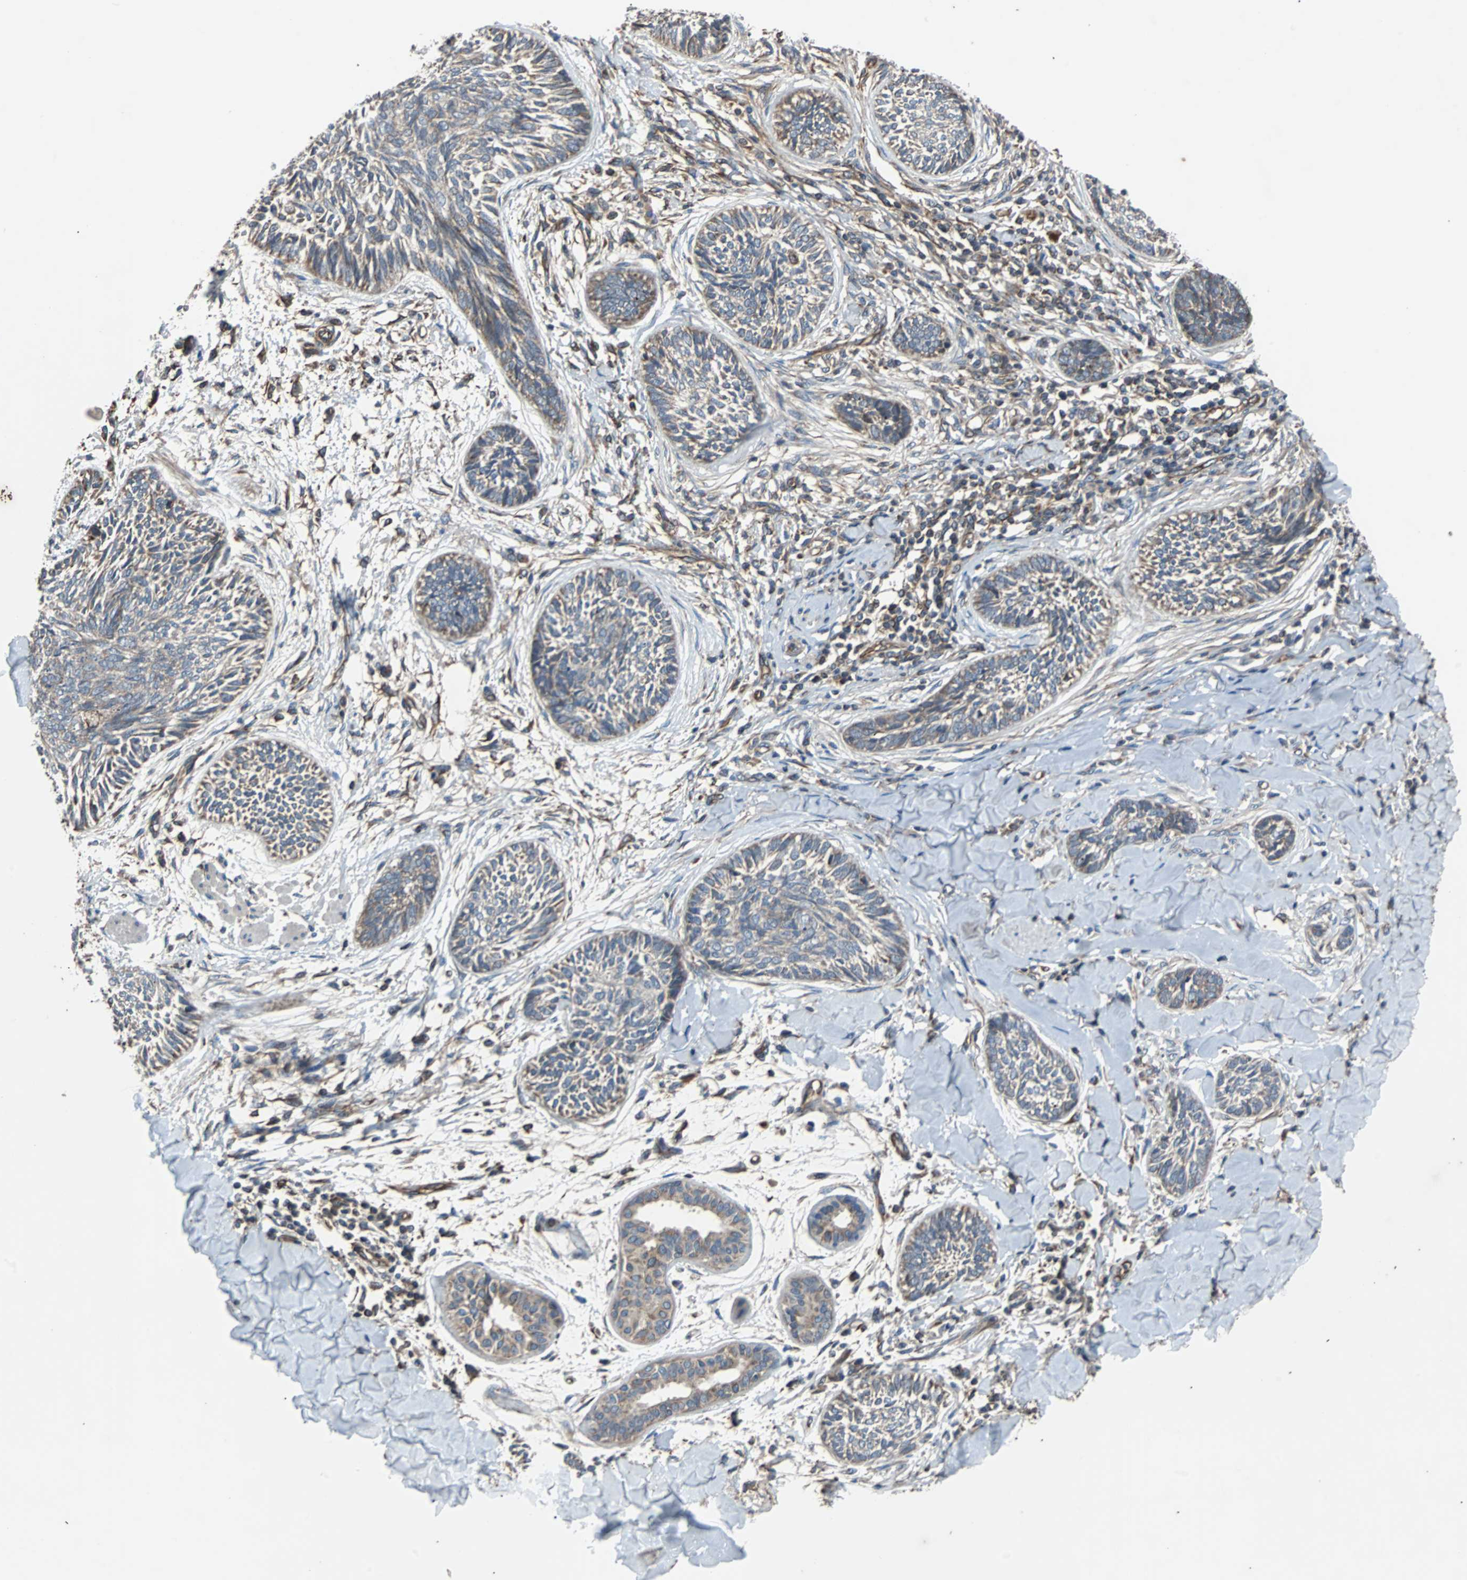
{"staining": {"intensity": "weak", "quantity": "25%-75%", "location": "cytoplasmic/membranous"}, "tissue": "skin cancer", "cell_type": "Tumor cells", "image_type": "cancer", "snomed": [{"axis": "morphology", "description": "Papilloma, NOS"}, {"axis": "morphology", "description": "Basal cell carcinoma"}, {"axis": "topography", "description": "Skin"}], "caption": "The image reveals a brown stain indicating the presence of a protein in the cytoplasmic/membranous of tumor cells in skin cancer (papilloma).", "gene": "ACTR3", "patient": {"sex": "male", "age": 87}}